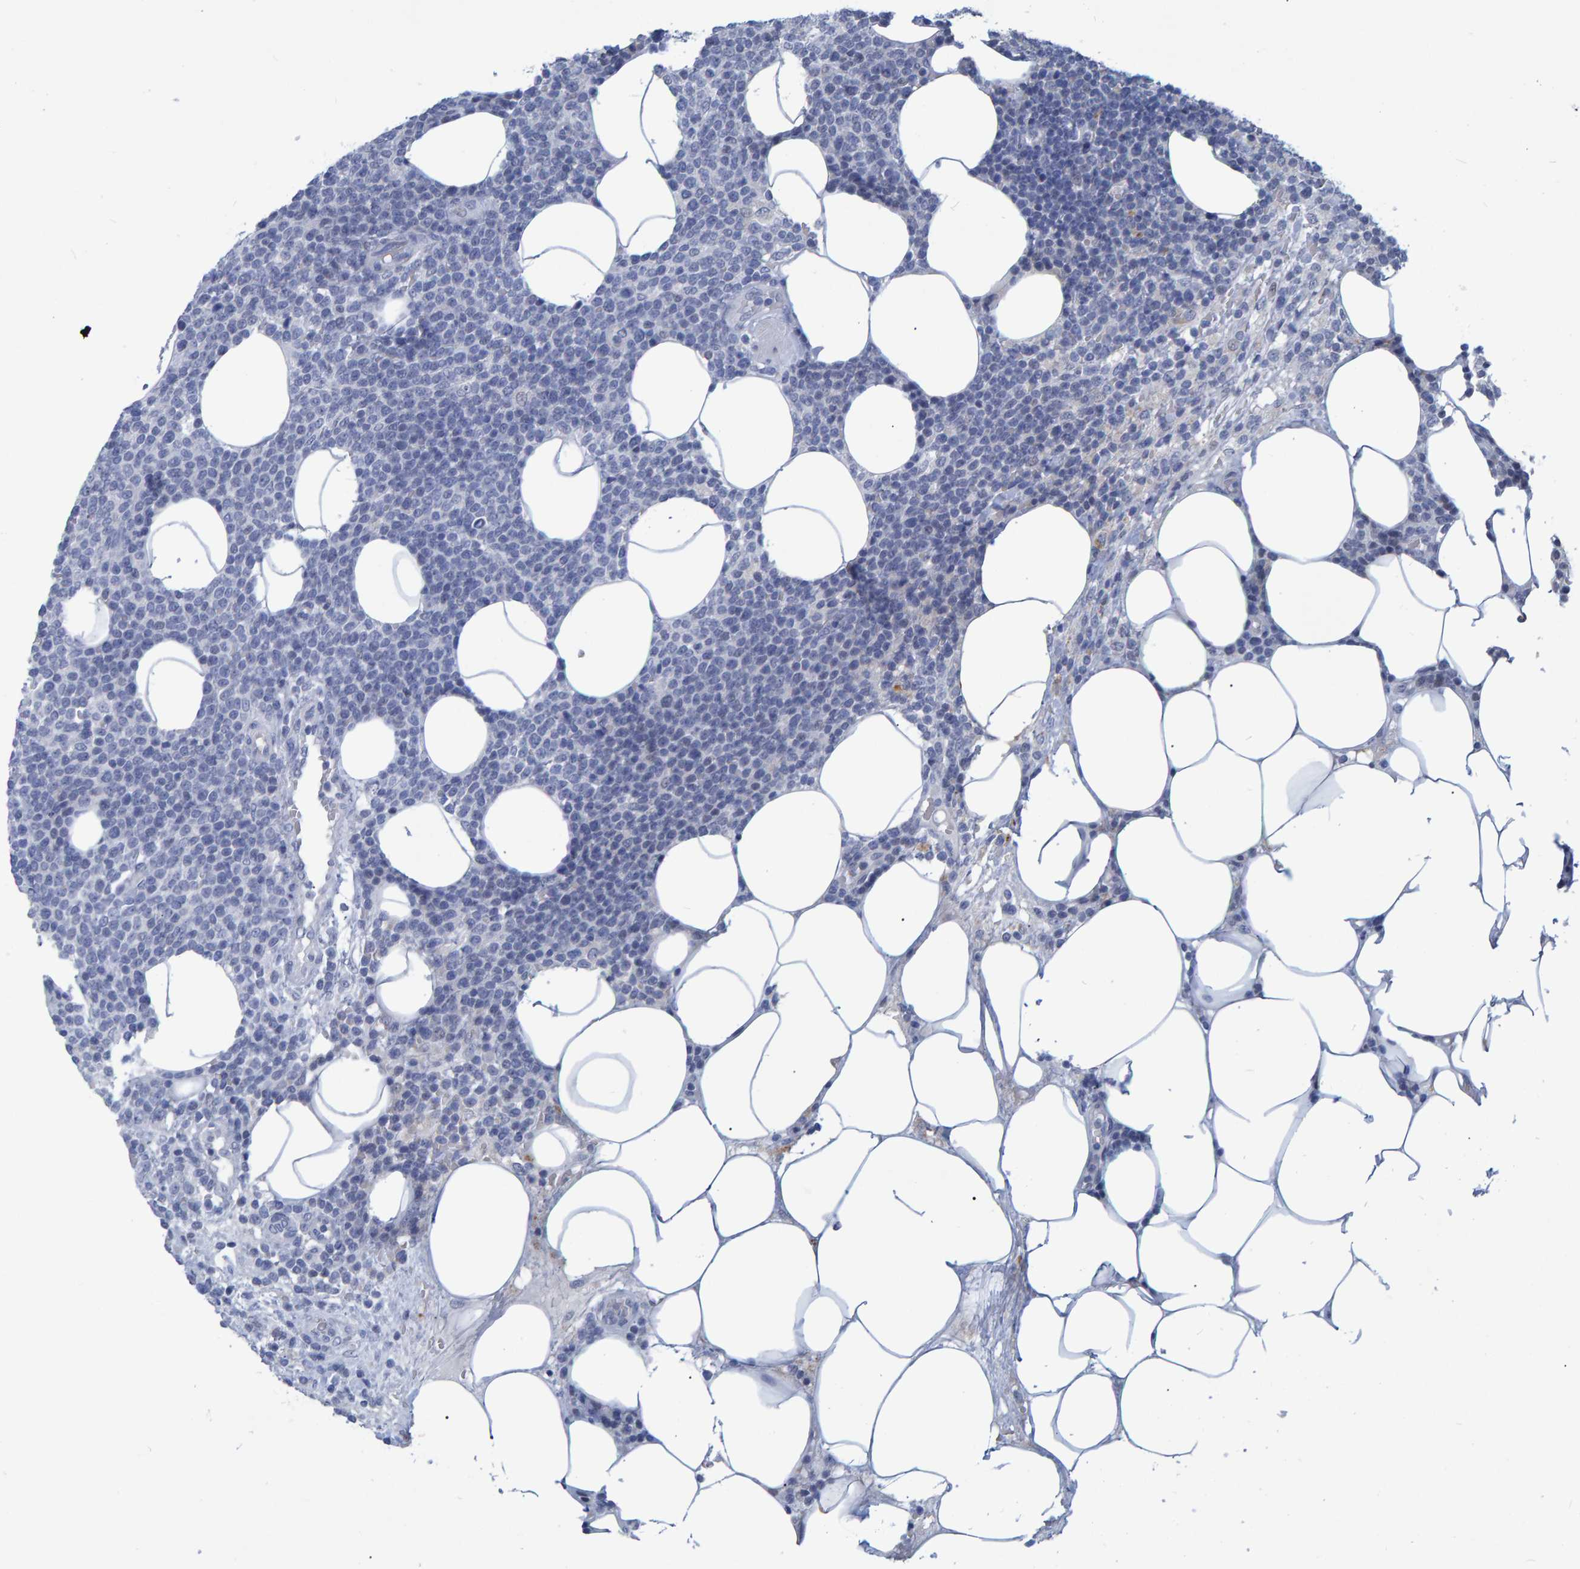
{"staining": {"intensity": "negative", "quantity": "none", "location": "none"}, "tissue": "lymphoma", "cell_type": "Tumor cells", "image_type": "cancer", "snomed": [{"axis": "morphology", "description": "Malignant lymphoma, non-Hodgkin's type, High grade"}, {"axis": "topography", "description": "Lymph node"}], "caption": "This micrograph is of malignant lymphoma, non-Hodgkin's type (high-grade) stained with IHC to label a protein in brown with the nuclei are counter-stained blue. There is no positivity in tumor cells.", "gene": "PROCA1", "patient": {"sex": "male", "age": 61}}